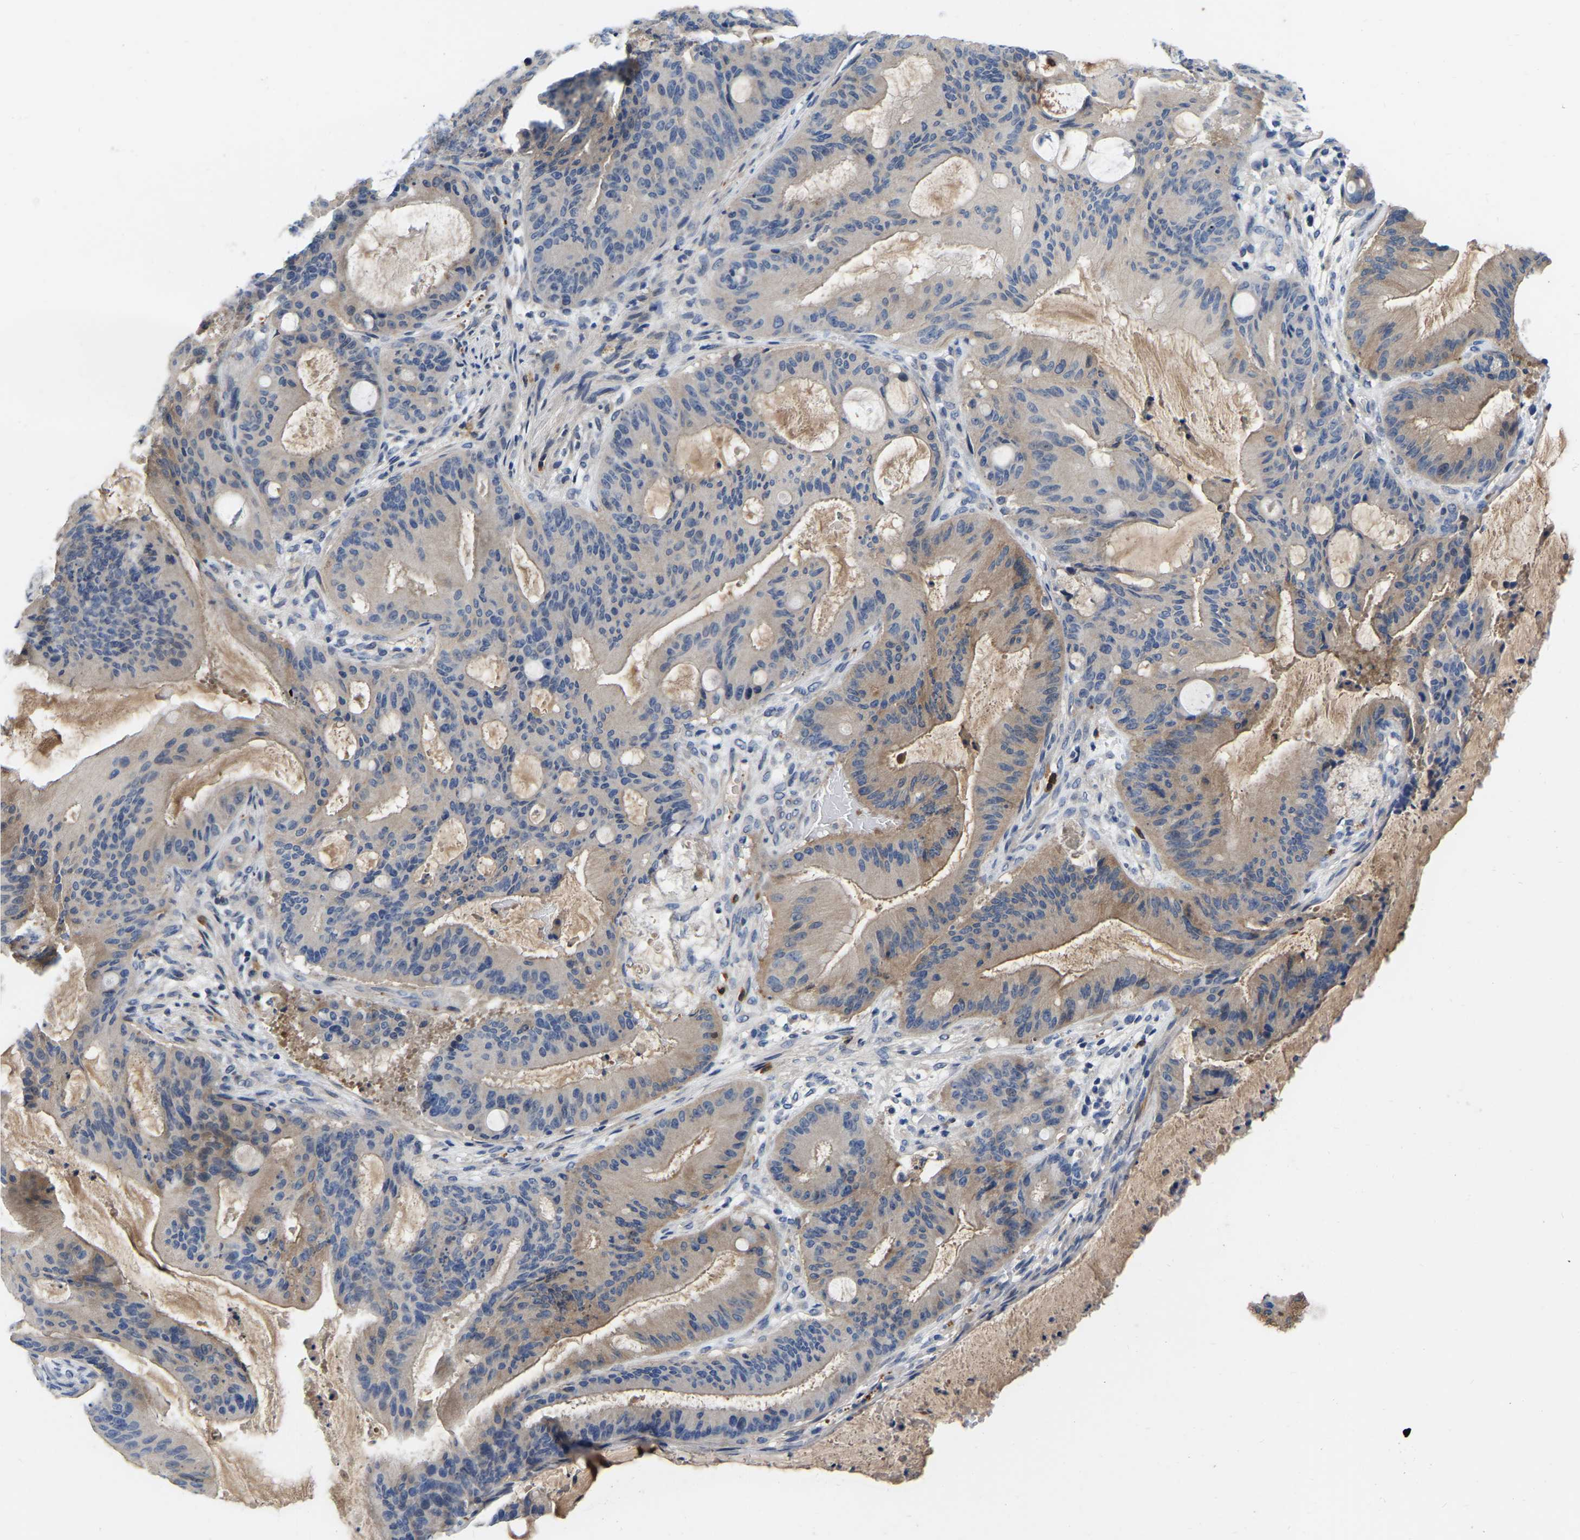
{"staining": {"intensity": "weak", "quantity": "25%-75%", "location": "cytoplasmic/membranous"}, "tissue": "liver cancer", "cell_type": "Tumor cells", "image_type": "cancer", "snomed": [{"axis": "morphology", "description": "Normal tissue, NOS"}, {"axis": "morphology", "description": "Cholangiocarcinoma"}, {"axis": "topography", "description": "Liver"}, {"axis": "topography", "description": "Peripheral nerve tissue"}], "caption": "There is low levels of weak cytoplasmic/membranous expression in tumor cells of liver cholangiocarcinoma, as demonstrated by immunohistochemical staining (brown color).", "gene": "RAB27B", "patient": {"sex": "female", "age": 73}}